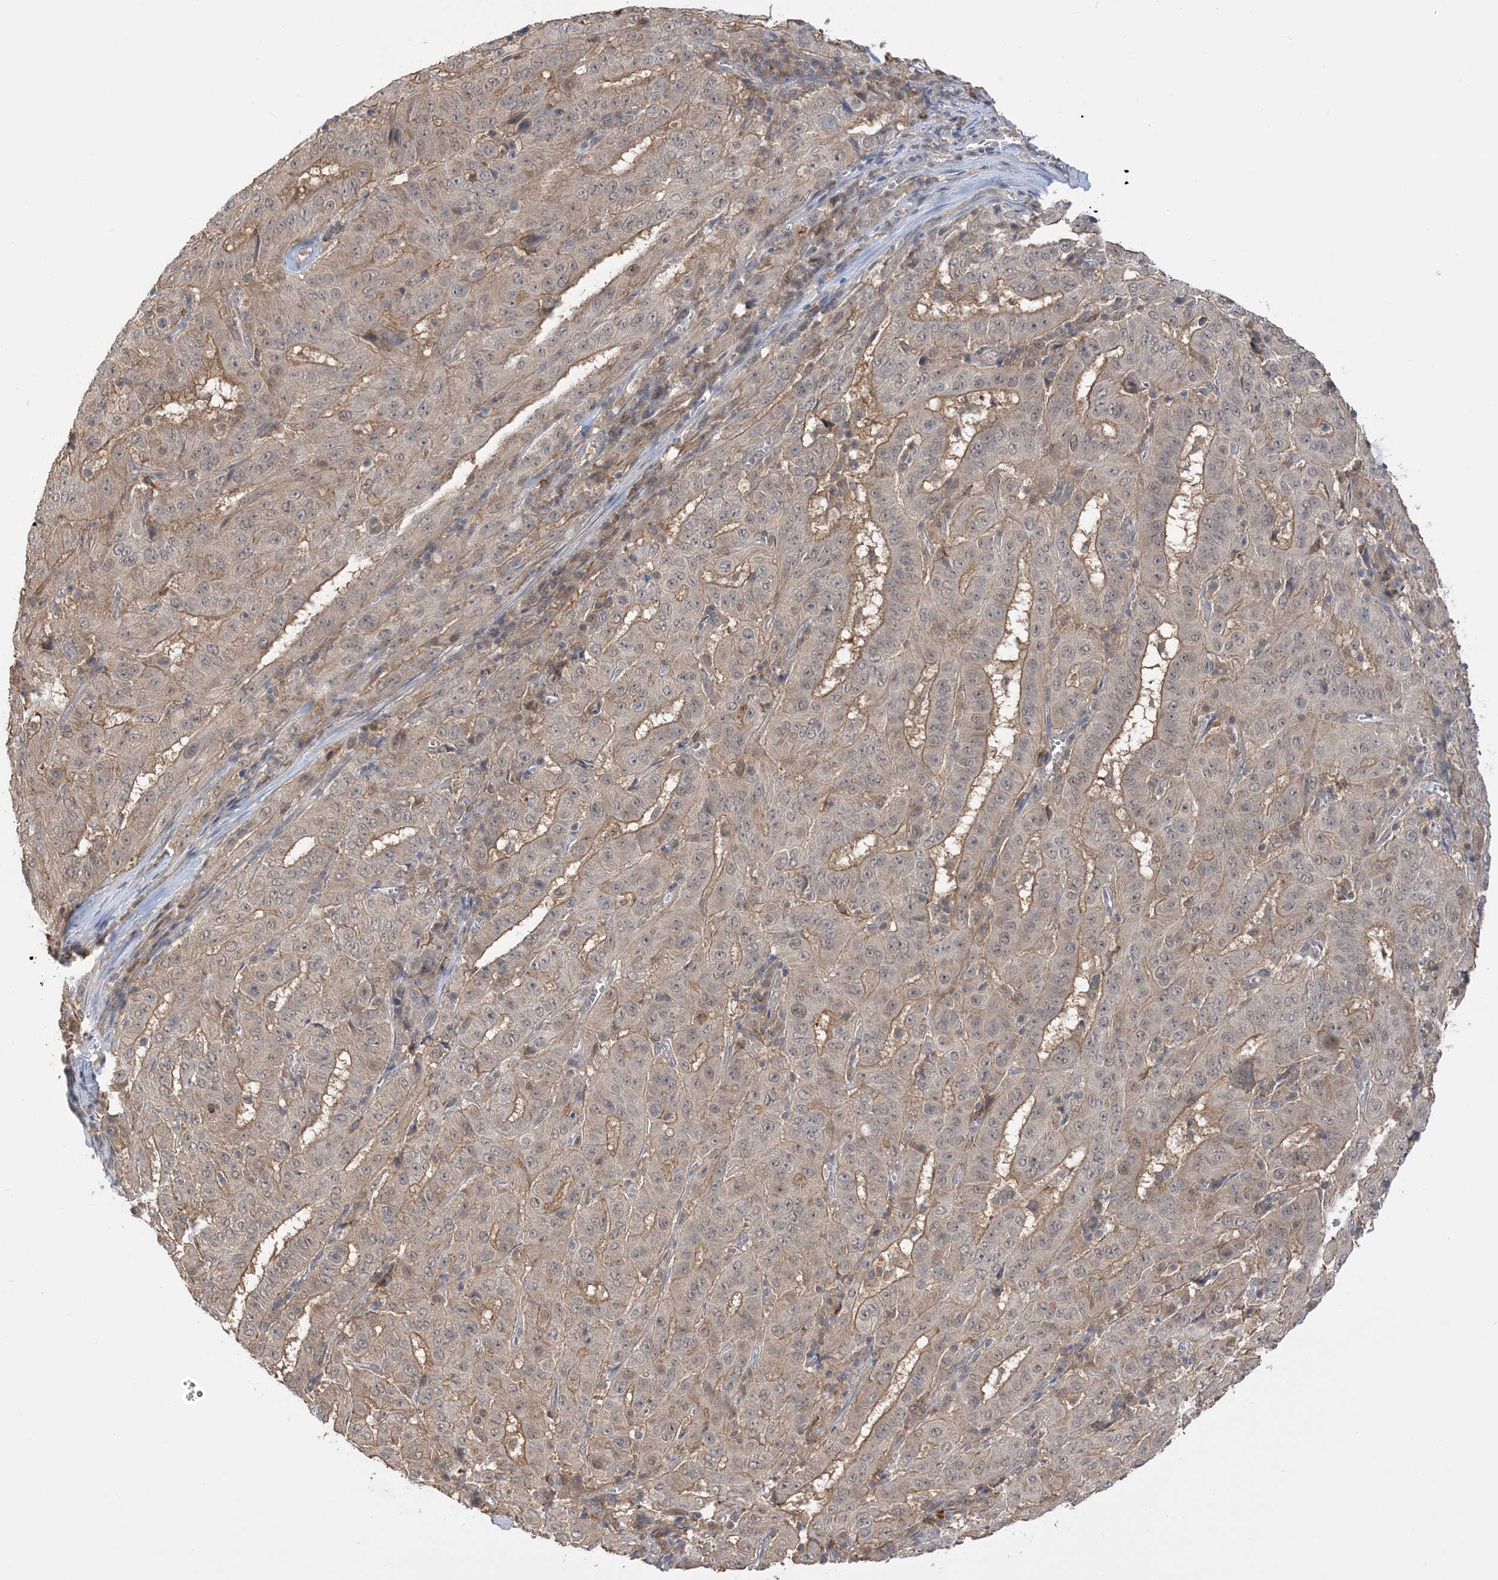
{"staining": {"intensity": "moderate", "quantity": "25%-75%", "location": "cytoplasmic/membranous"}, "tissue": "pancreatic cancer", "cell_type": "Tumor cells", "image_type": "cancer", "snomed": [{"axis": "morphology", "description": "Adenocarcinoma, NOS"}, {"axis": "topography", "description": "Pancreas"}], "caption": "This image demonstrates IHC staining of adenocarcinoma (pancreatic), with medium moderate cytoplasmic/membranous staining in about 25%-75% of tumor cells.", "gene": "WDR26", "patient": {"sex": "male", "age": 63}}